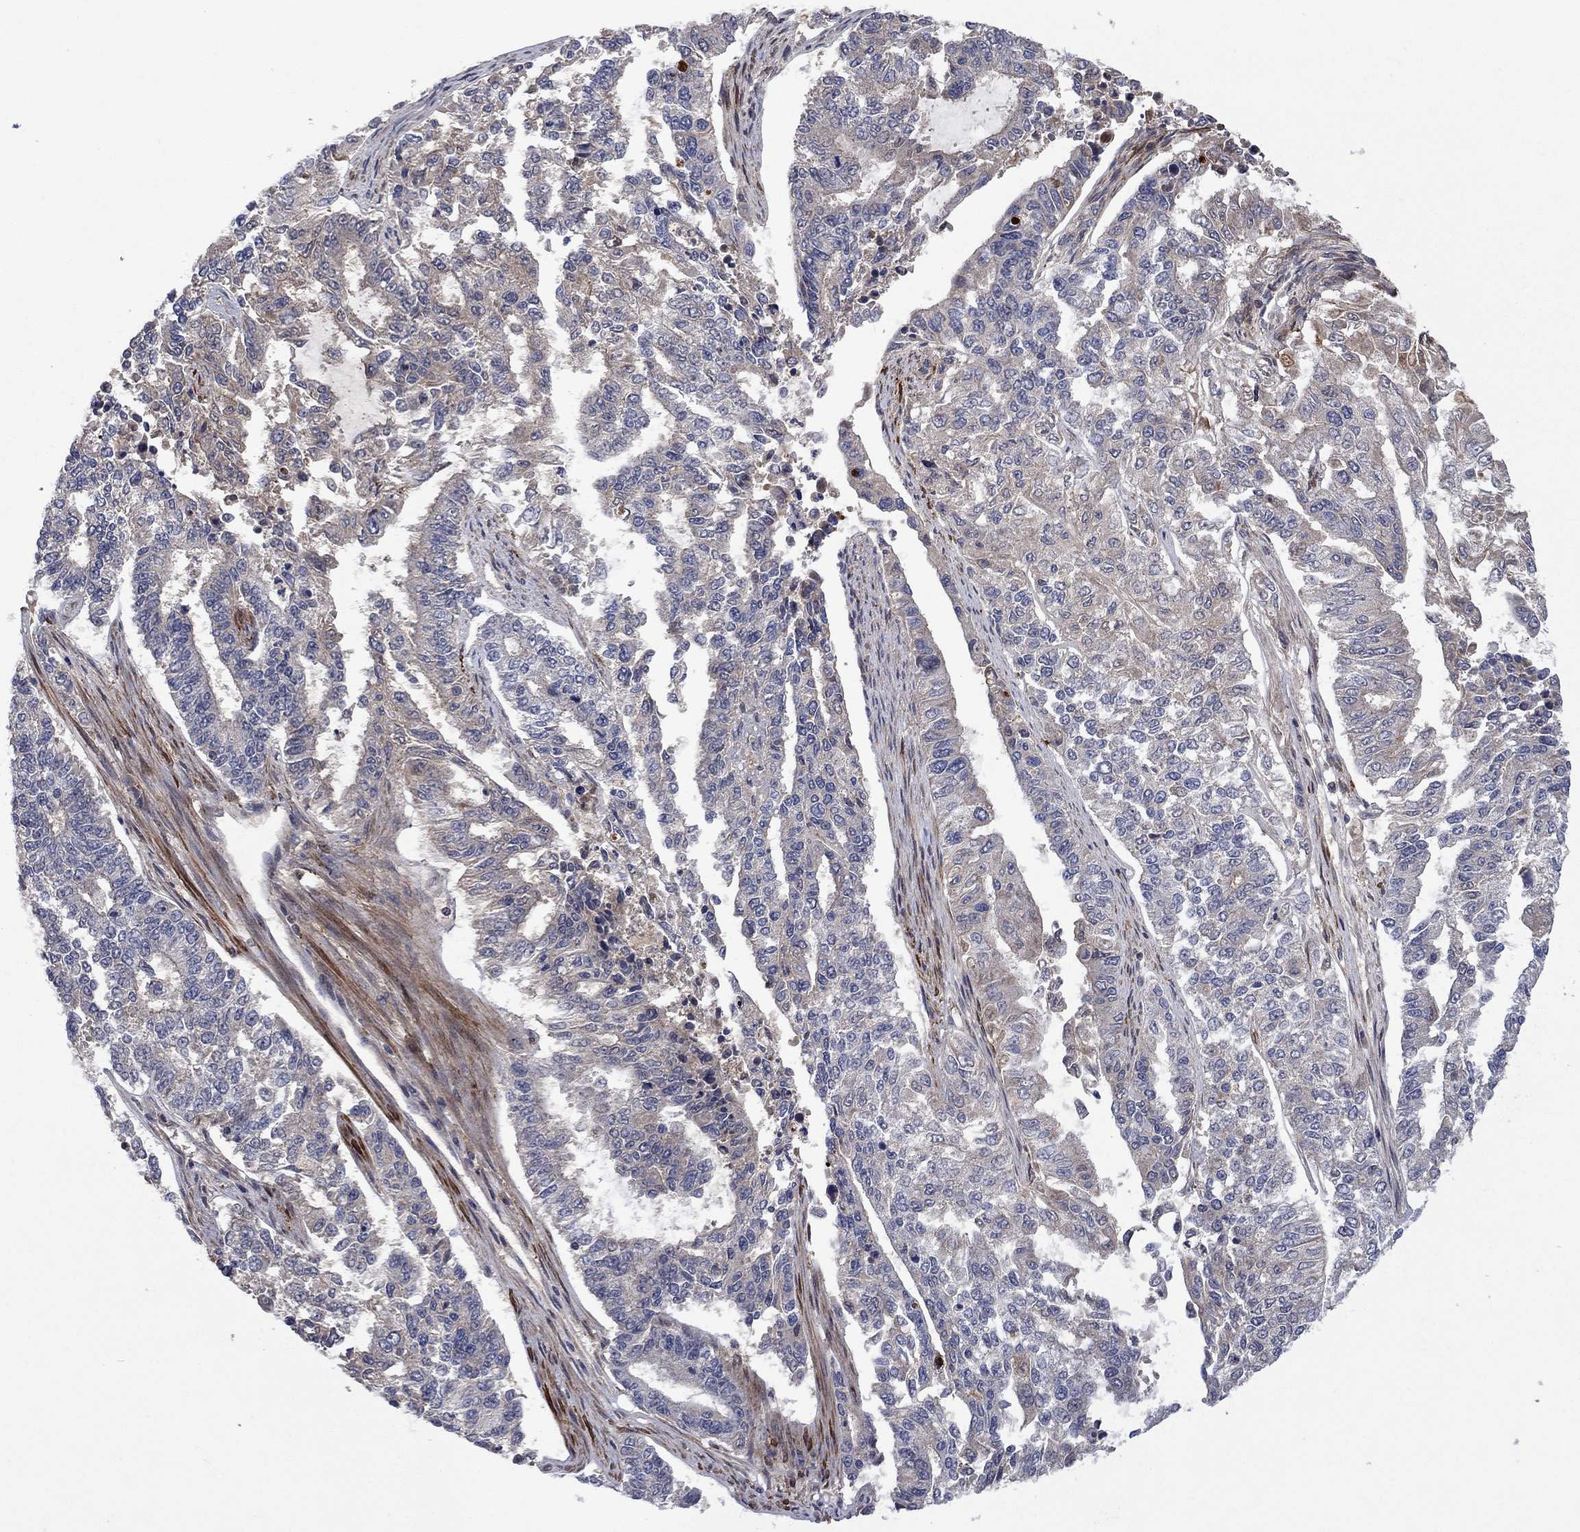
{"staining": {"intensity": "weak", "quantity": "<25%", "location": "cytoplasmic/membranous"}, "tissue": "endometrial cancer", "cell_type": "Tumor cells", "image_type": "cancer", "snomed": [{"axis": "morphology", "description": "Adenocarcinoma, NOS"}, {"axis": "topography", "description": "Uterus"}], "caption": "High magnification brightfield microscopy of endometrial adenocarcinoma stained with DAB (3,3'-diaminobenzidine) (brown) and counterstained with hematoxylin (blue): tumor cells show no significant expression.", "gene": "IAH1", "patient": {"sex": "female", "age": 59}}